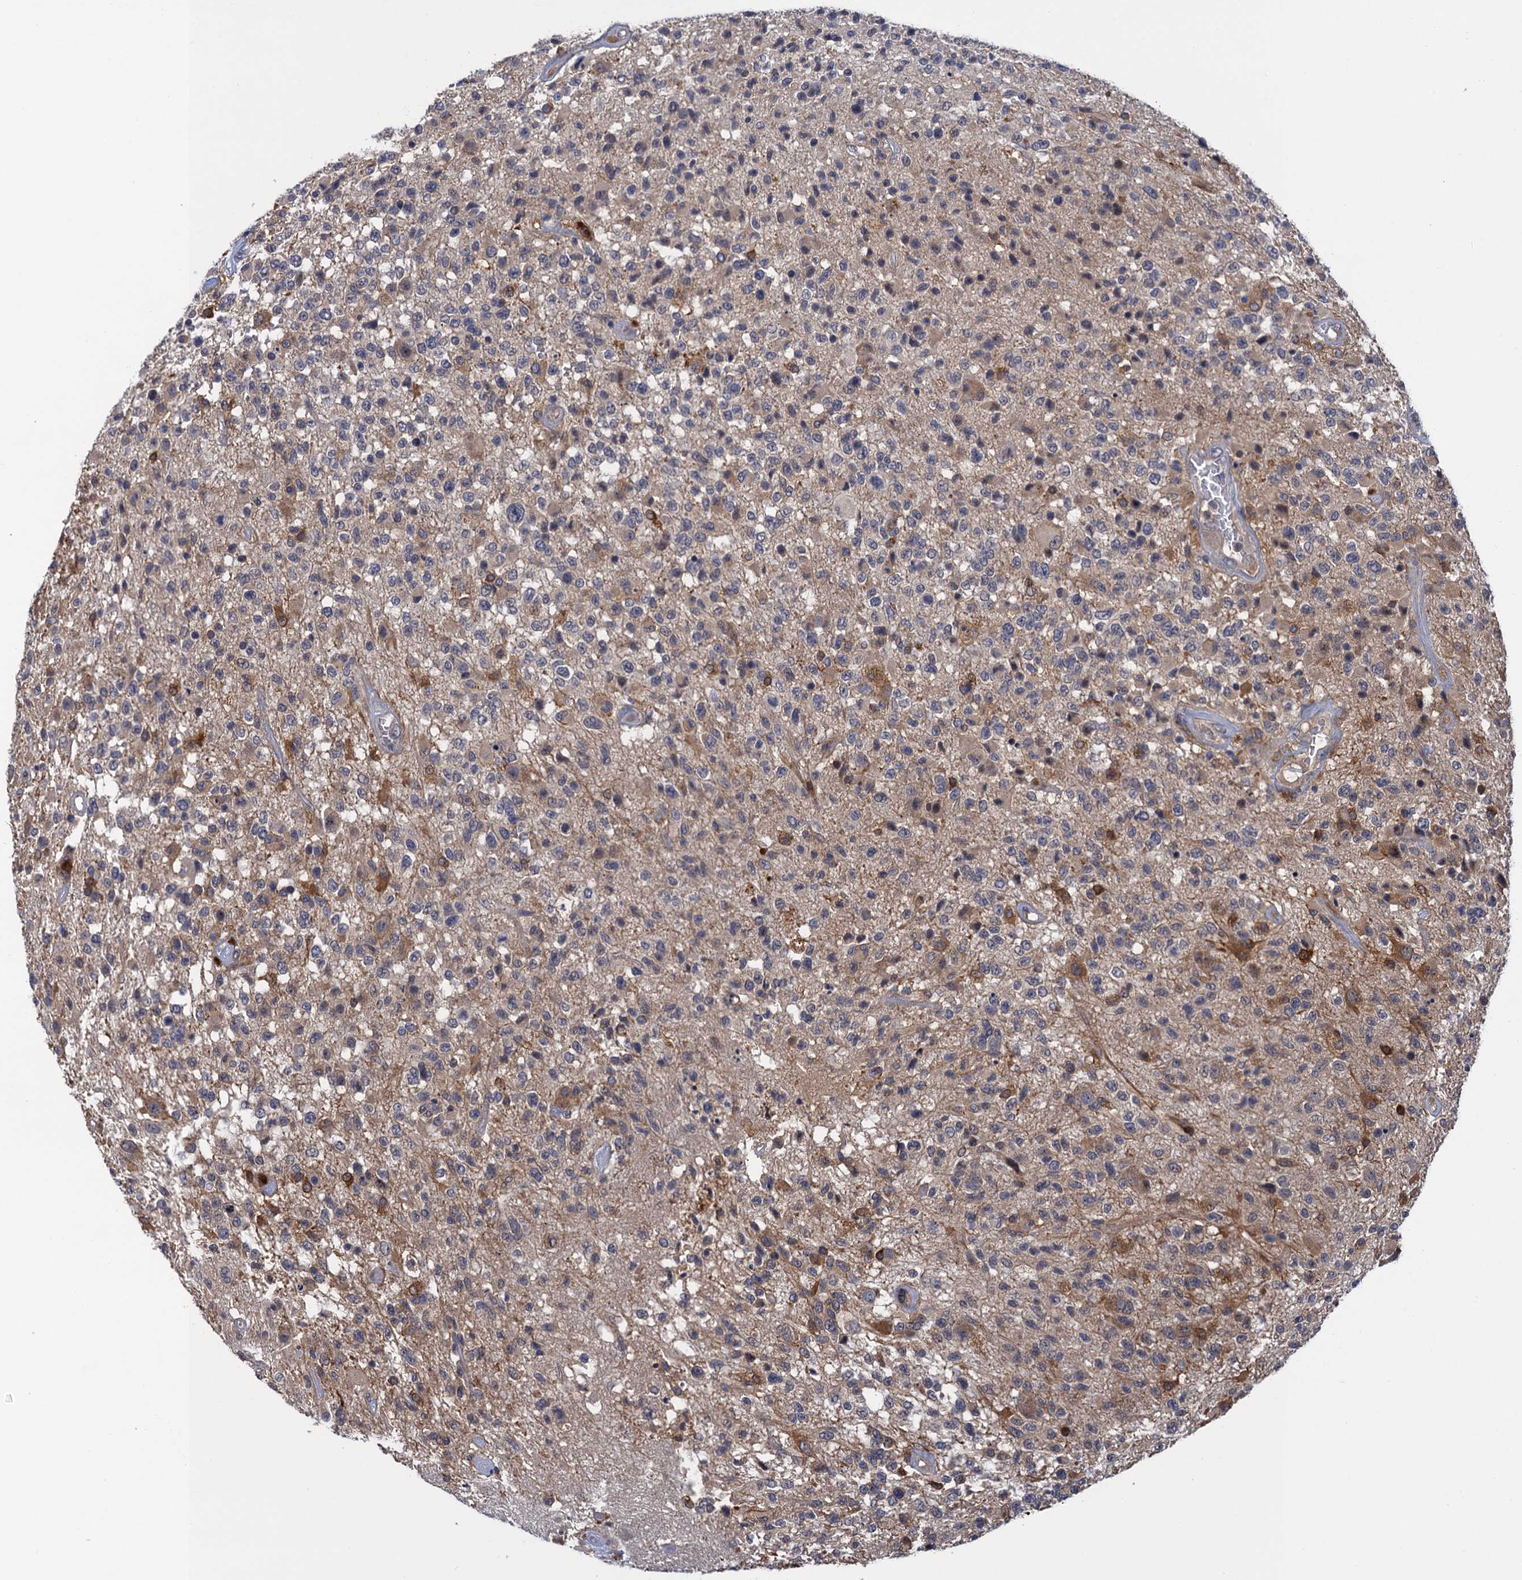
{"staining": {"intensity": "negative", "quantity": "none", "location": "none"}, "tissue": "glioma", "cell_type": "Tumor cells", "image_type": "cancer", "snomed": [{"axis": "morphology", "description": "Glioma, malignant, High grade"}, {"axis": "morphology", "description": "Glioblastoma, NOS"}, {"axis": "topography", "description": "Brain"}], "caption": "An IHC histopathology image of malignant glioma (high-grade) is shown. There is no staining in tumor cells of malignant glioma (high-grade). Nuclei are stained in blue.", "gene": "NEK8", "patient": {"sex": "male", "age": 60}}